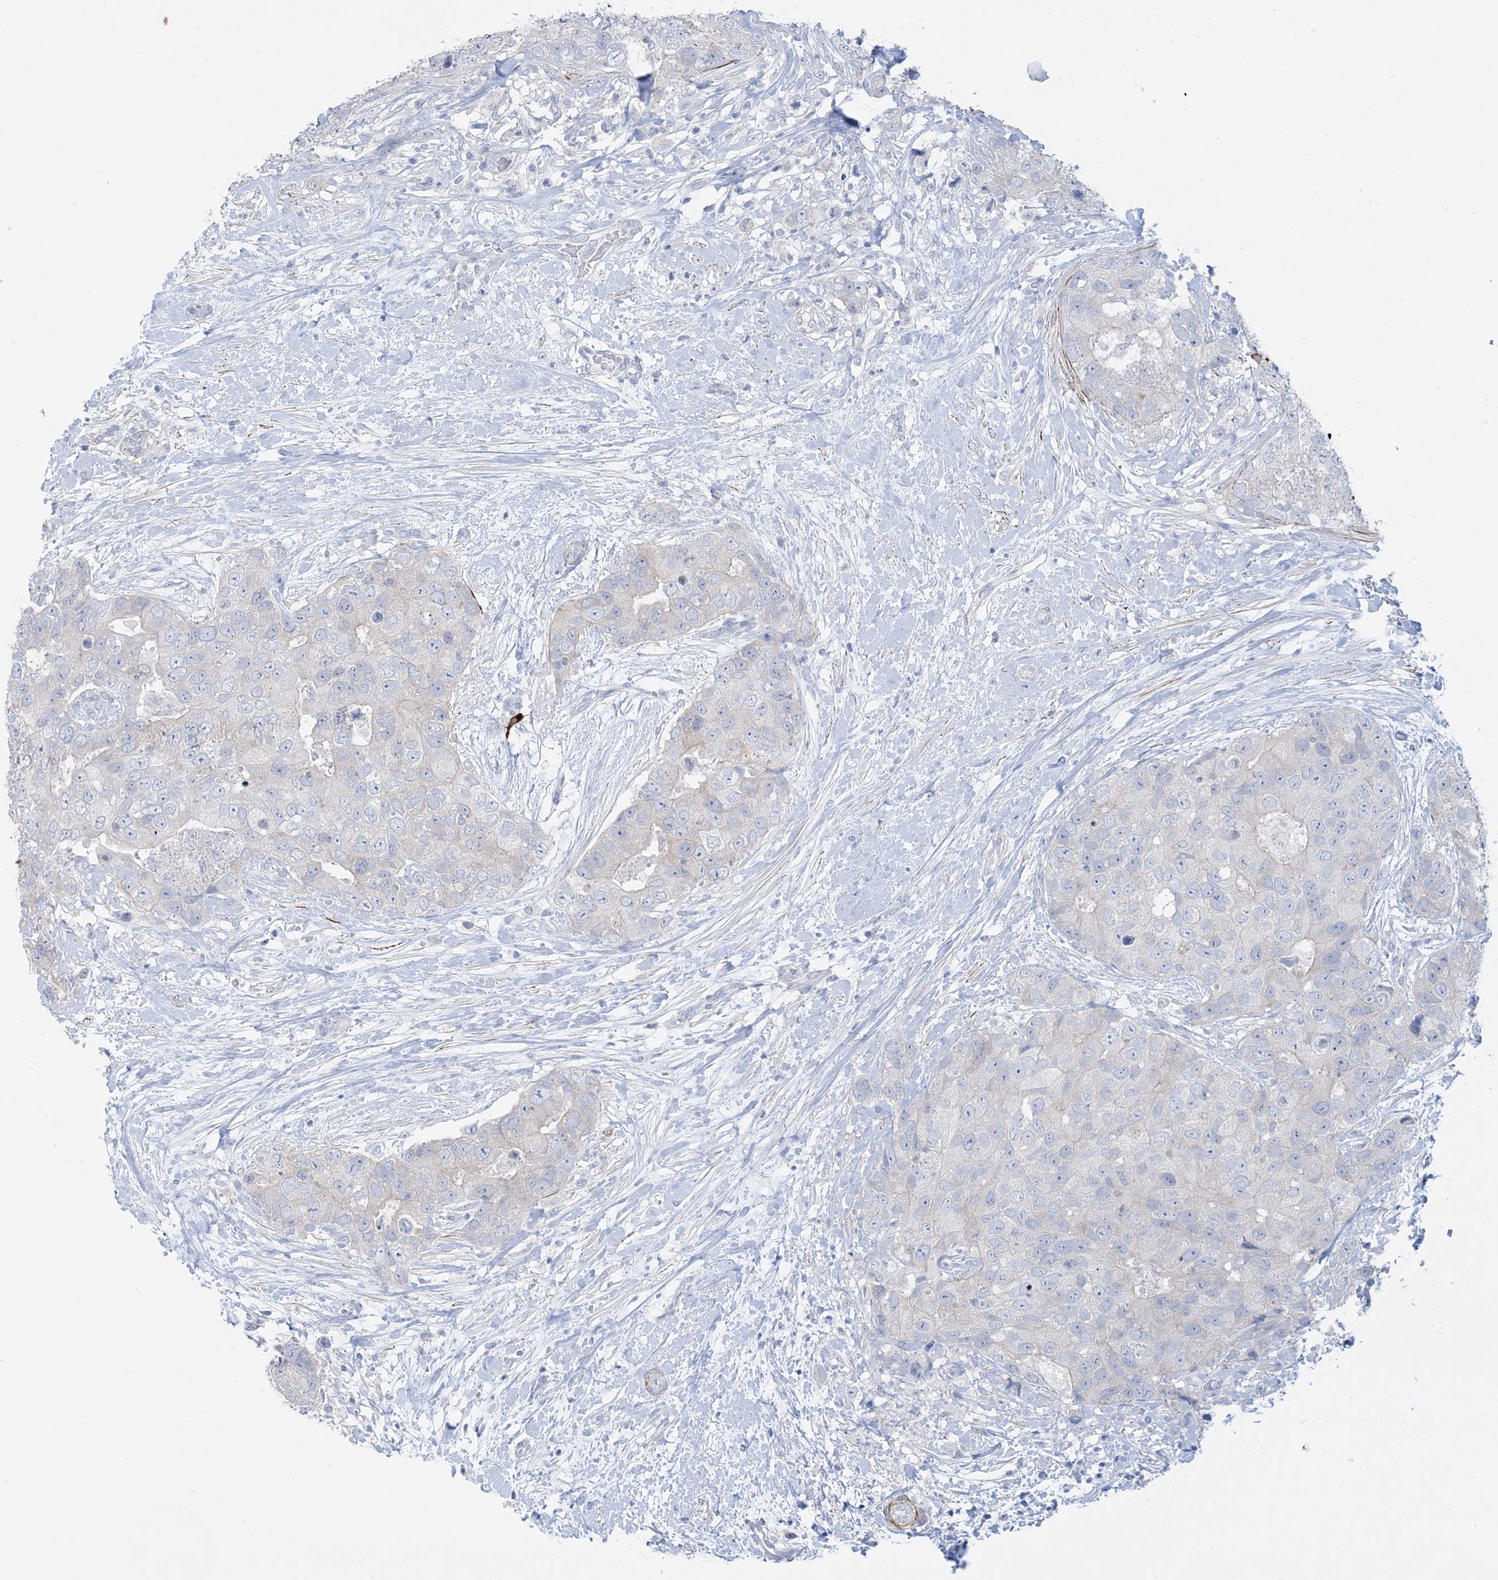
{"staining": {"intensity": "negative", "quantity": "none", "location": "none"}, "tissue": "breast cancer", "cell_type": "Tumor cells", "image_type": "cancer", "snomed": [{"axis": "morphology", "description": "Duct carcinoma"}, {"axis": "topography", "description": "Breast"}], "caption": "The micrograph exhibits no staining of tumor cells in infiltrating ductal carcinoma (breast).", "gene": "MARS2", "patient": {"sex": "female", "age": 62}}